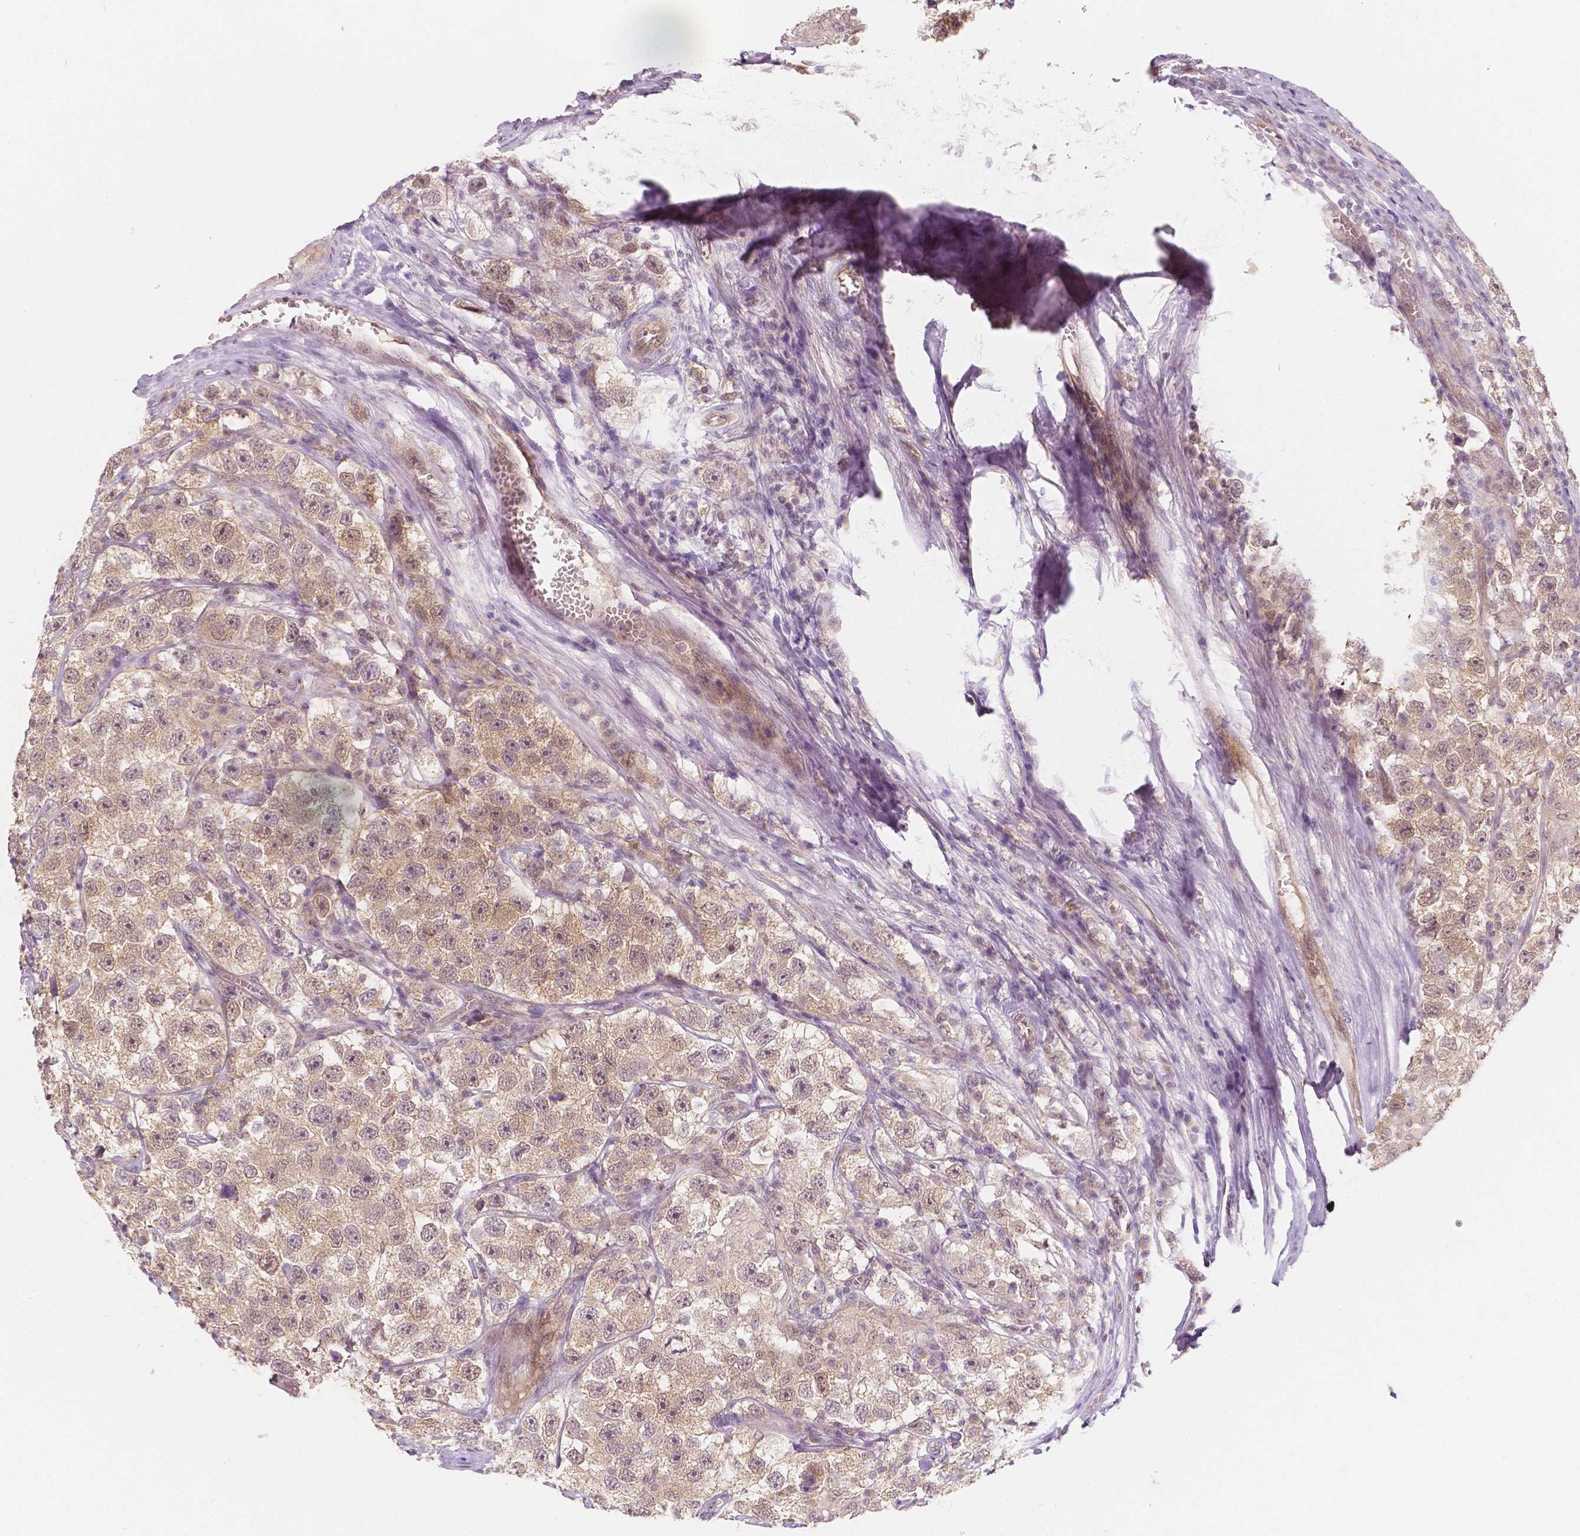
{"staining": {"intensity": "moderate", "quantity": ">75%", "location": "cytoplasmic/membranous,nuclear"}, "tissue": "testis cancer", "cell_type": "Tumor cells", "image_type": "cancer", "snomed": [{"axis": "morphology", "description": "Seminoma, NOS"}, {"axis": "topography", "description": "Testis"}], "caption": "Immunohistochemical staining of testis seminoma reveals medium levels of moderate cytoplasmic/membranous and nuclear positivity in about >75% of tumor cells.", "gene": "NAPRT", "patient": {"sex": "male", "age": 26}}